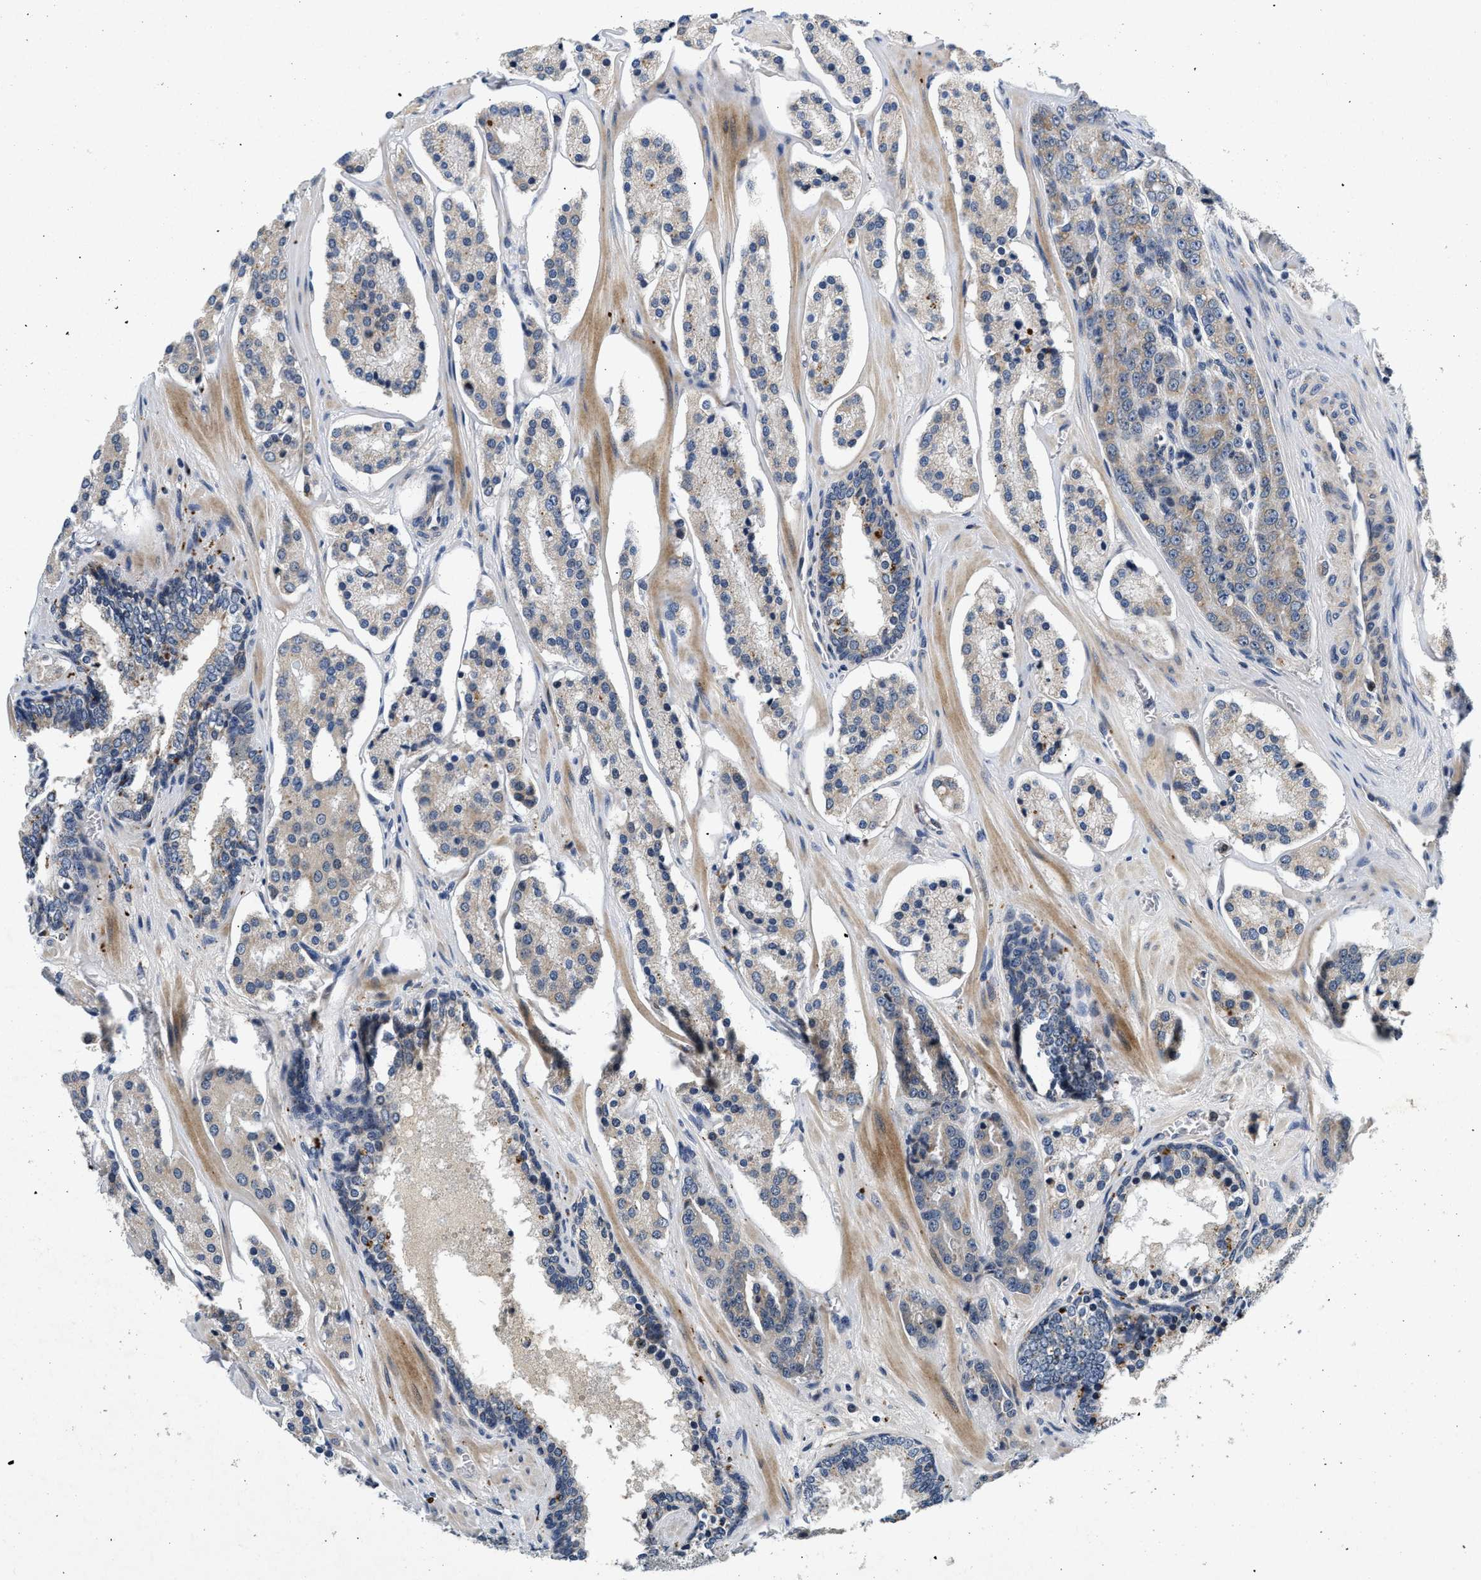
{"staining": {"intensity": "weak", "quantity": "<25%", "location": "cytoplasmic/membranous"}, "tissue": "prostate cancer", "cell_type": "Tumor cells", "image_type": "cancer", "snomed": [{"axis": "morphology", "description": "Adenocarcinoma, High grade"}, {"axis": "topography", "description": "Prostate"}], "caption": "DAB (3,3'-diaminobenzidine) immunohistochemical staining of human prostate cancer (adenocarcinoma (high-grade)) shows no significant staining in tumor cells.", "gene": "PDP1", "patient": {"sex": "male", "age": 60}}